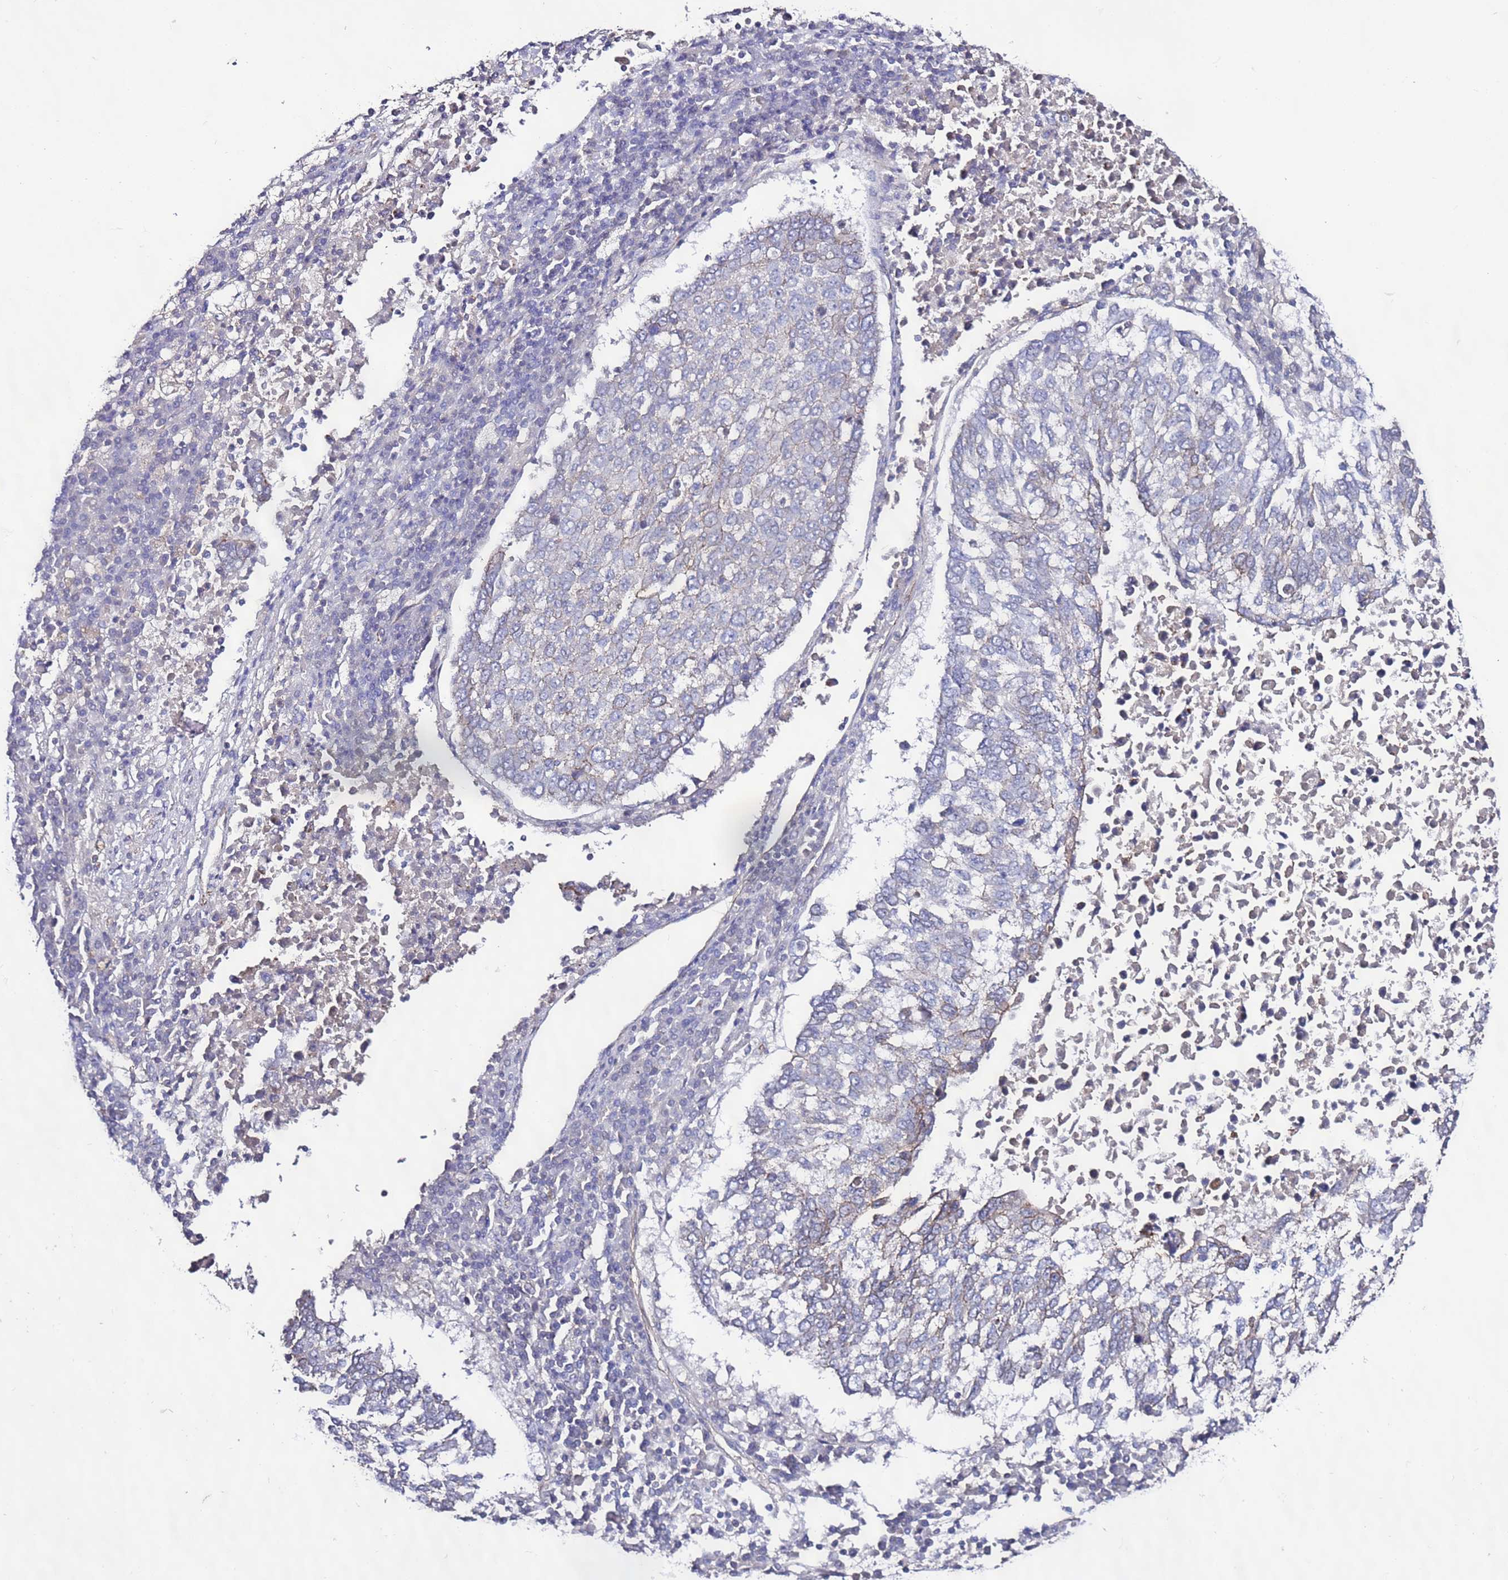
{"staining": {"intensity": "negative", "quantity": "none", "location": "none"}, "tissue": "lung cancer", "cell_type": "Tumor cells", "image_type": "cancer", "snomed": [{"axis": "morphology", "description": "Squamous cell carcinoma, NOS"}, {"axis": "topography", "description": "Lung"}], "caption": "An image of lung cancer stained for a protein shows no brown staining in tumor cells.", "gene": "TENM3", "patient": {"sex": "male", "age": 73}}